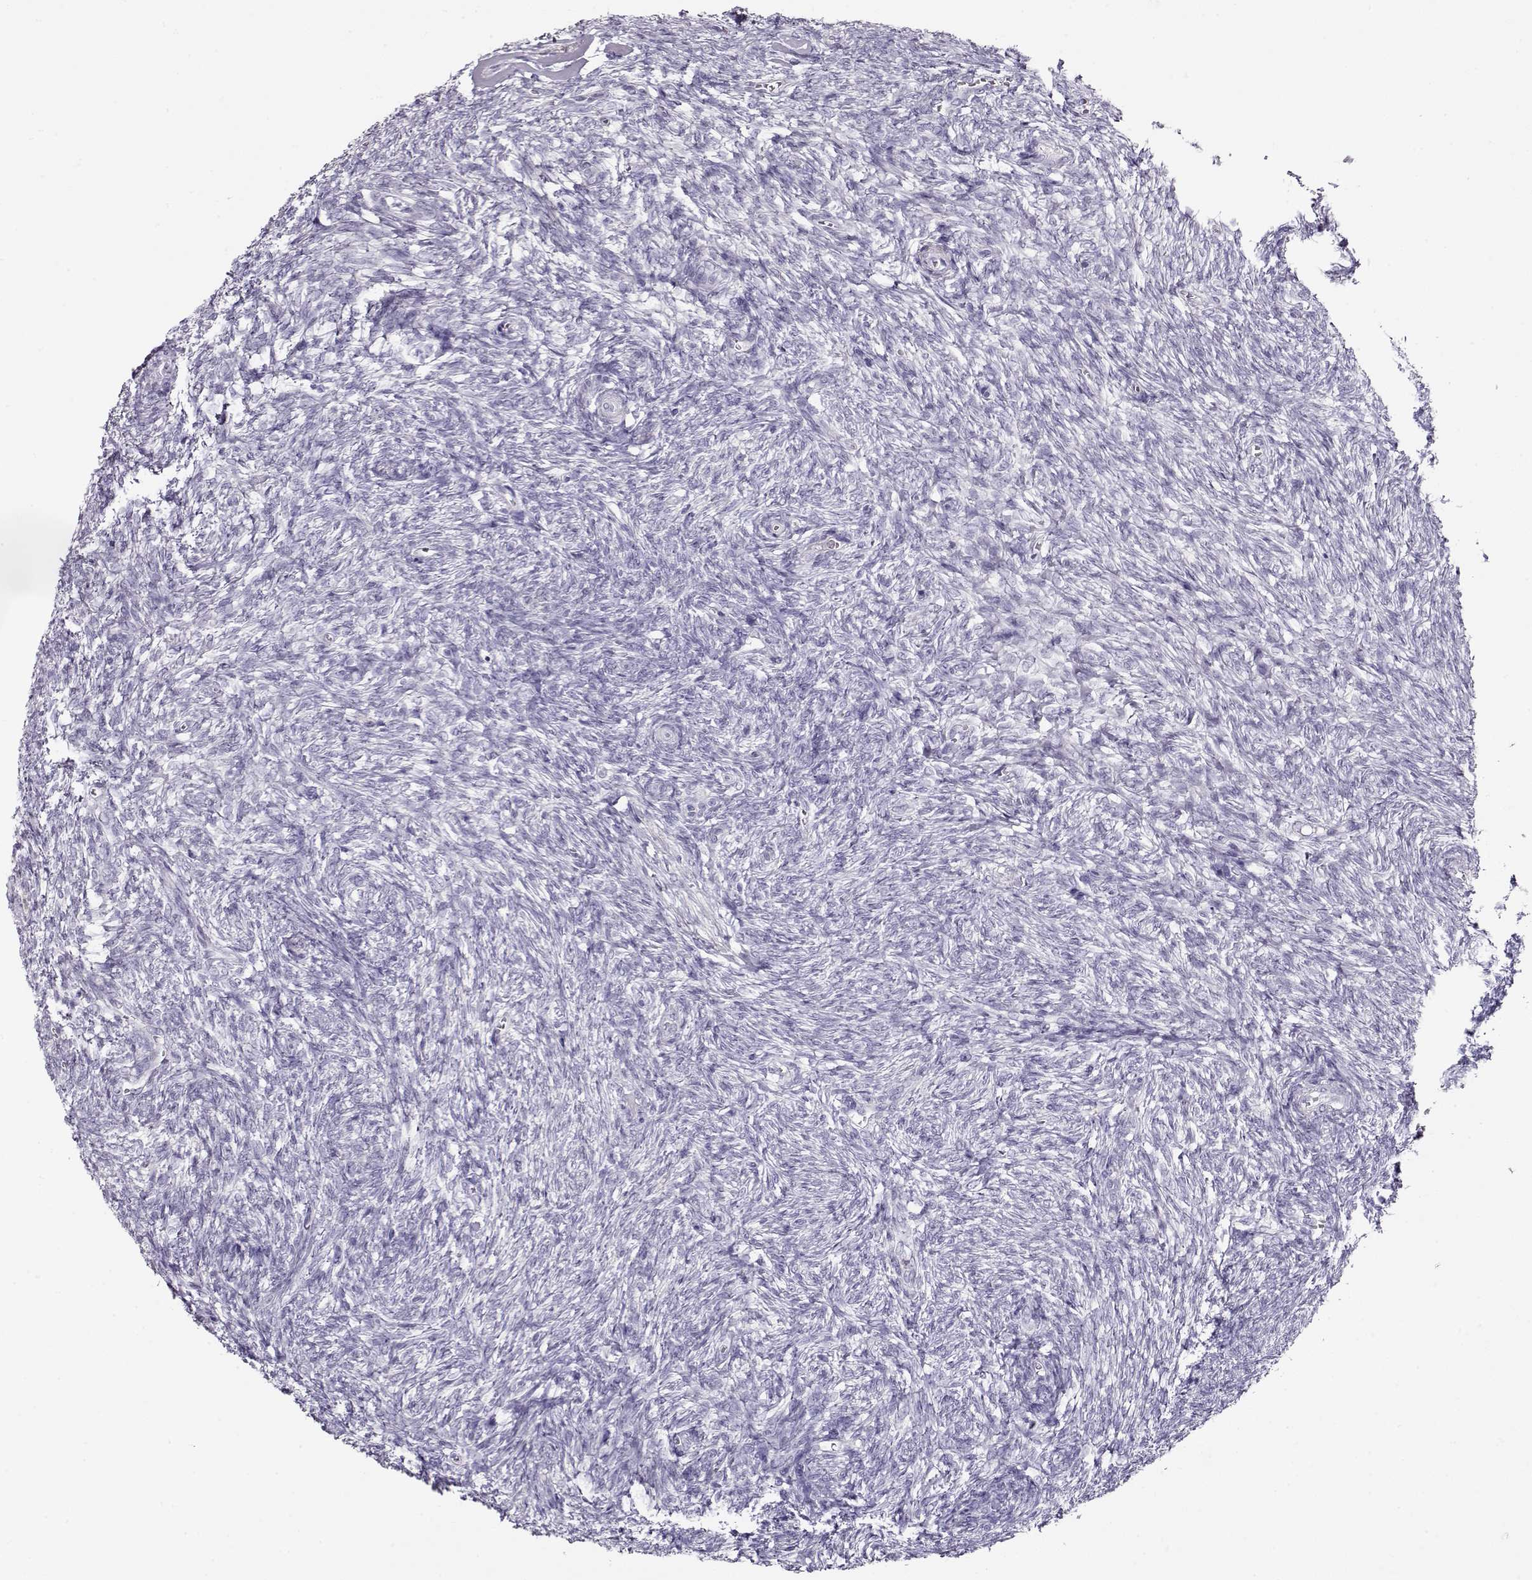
{"staining": {"intensity": "negative", "quantity": "none", "location": "none"}, "tissue": "ovary", "cell_type": "Follicle cells", "image_type": "normal", "snomed": [{"axis": "morphology", "description": "Normal tissue, NOS"}, {"axis": "topography", "description": "Ovary"}], "caption": "Immunohistochemistry photomicrograph of normal human ovary stained for a protein (brown), which shows no expression in follicle cells. (Brightfield microscopy of DAB immunohistochemistry (IHC) at high magnification).", "gene": "CCR8", "patient": {"sex": "female", "age": 43}}